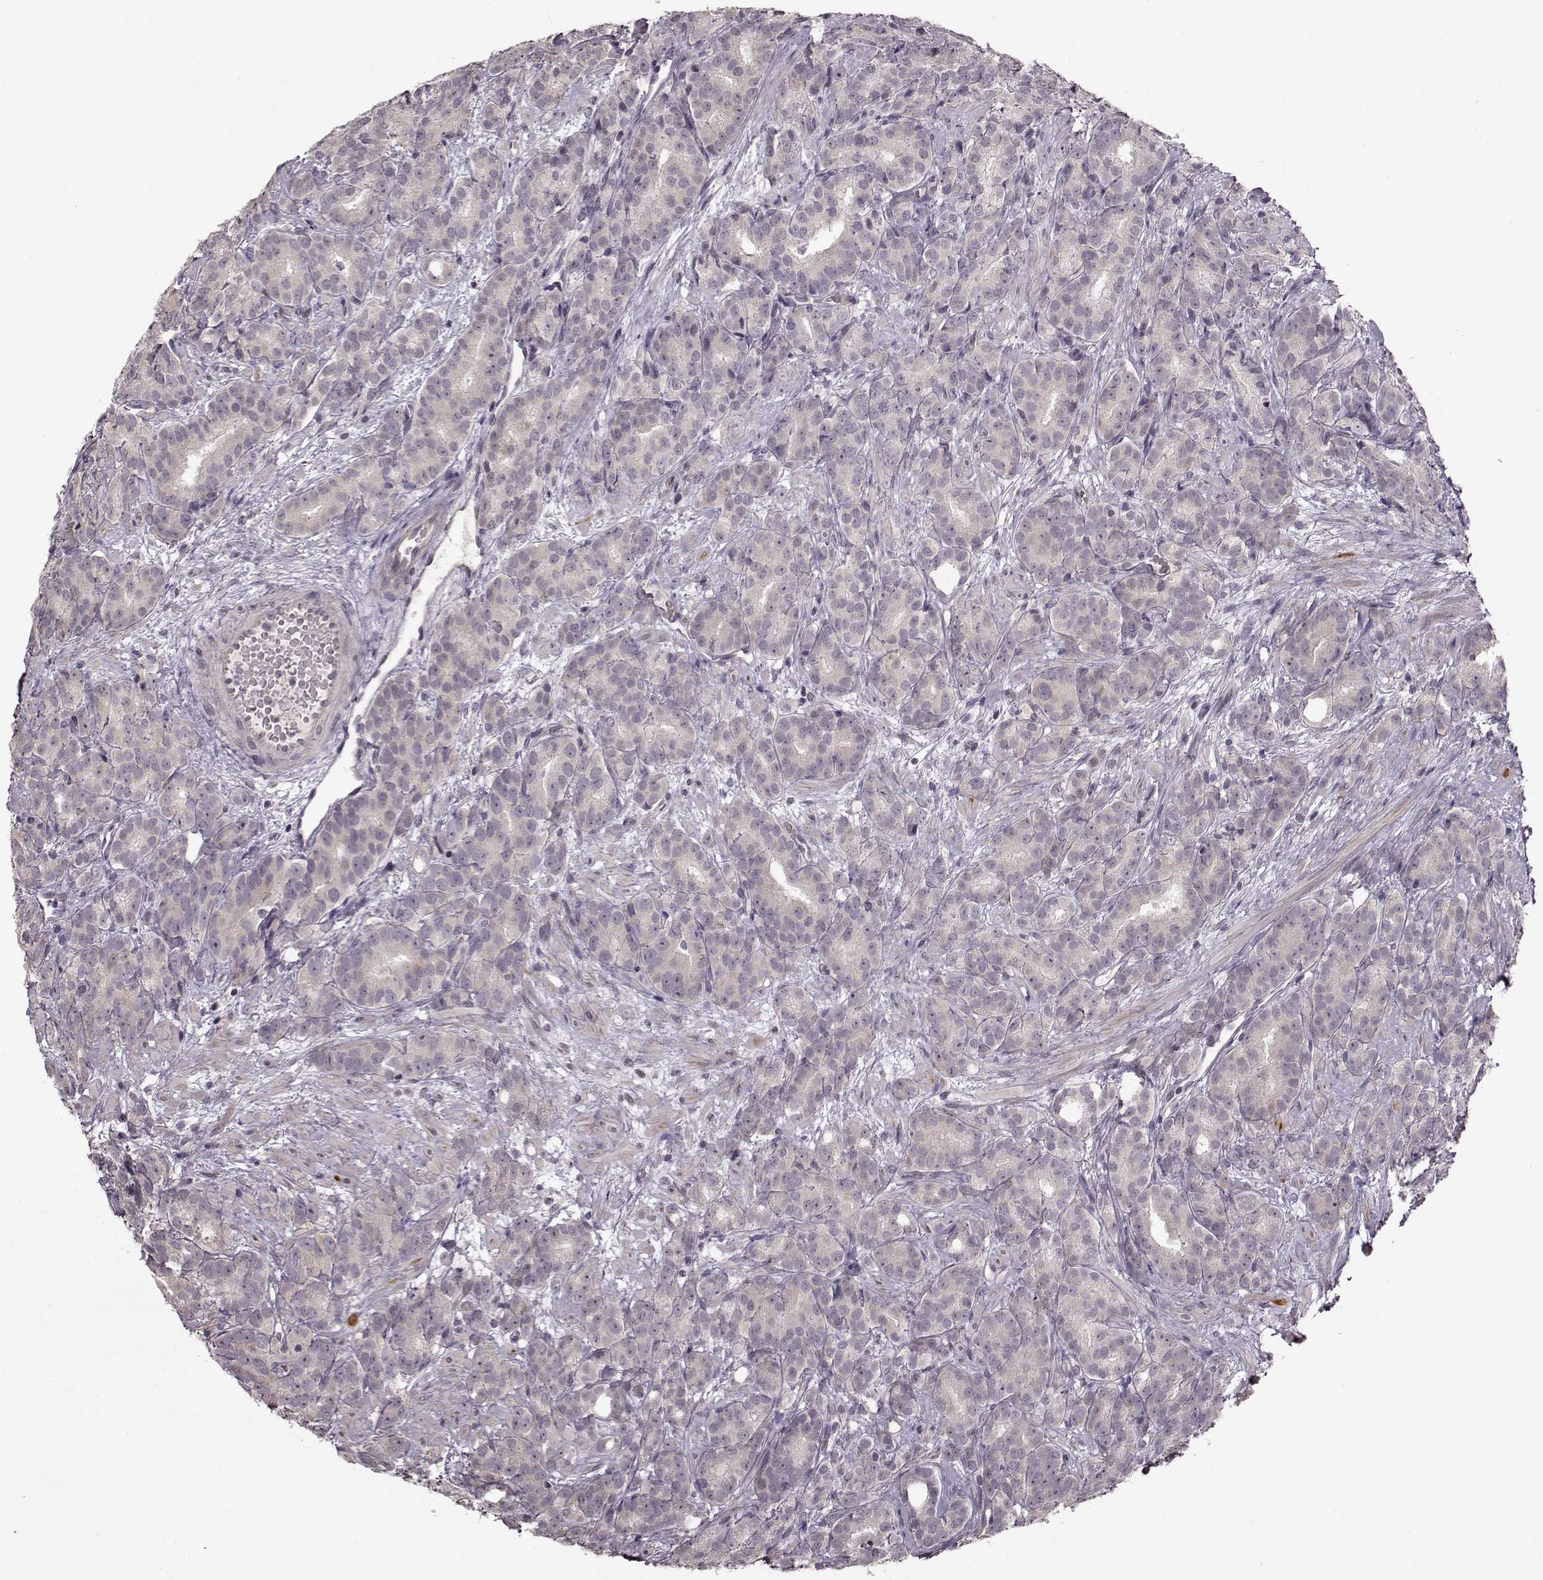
{"staining": {"intensity": "negative", "quantity": "none", "location": "none"}, "tissue": "prostate cancer", "cell_type": "Tumor cells", "image_type": "cancer", "snomed": [{"axis": "morphology", "description": "Adenocarcinoma, High grade"}, {"axis": "topography", "description": "Prostate"}], "caption": "Human high-grade adenocarcinoma (prostate) stained for a protein using immunohistochemistry displays no expression in tumor cells.", "gene": "FSHB", "patient": {"sex": "male", "age": 90}}